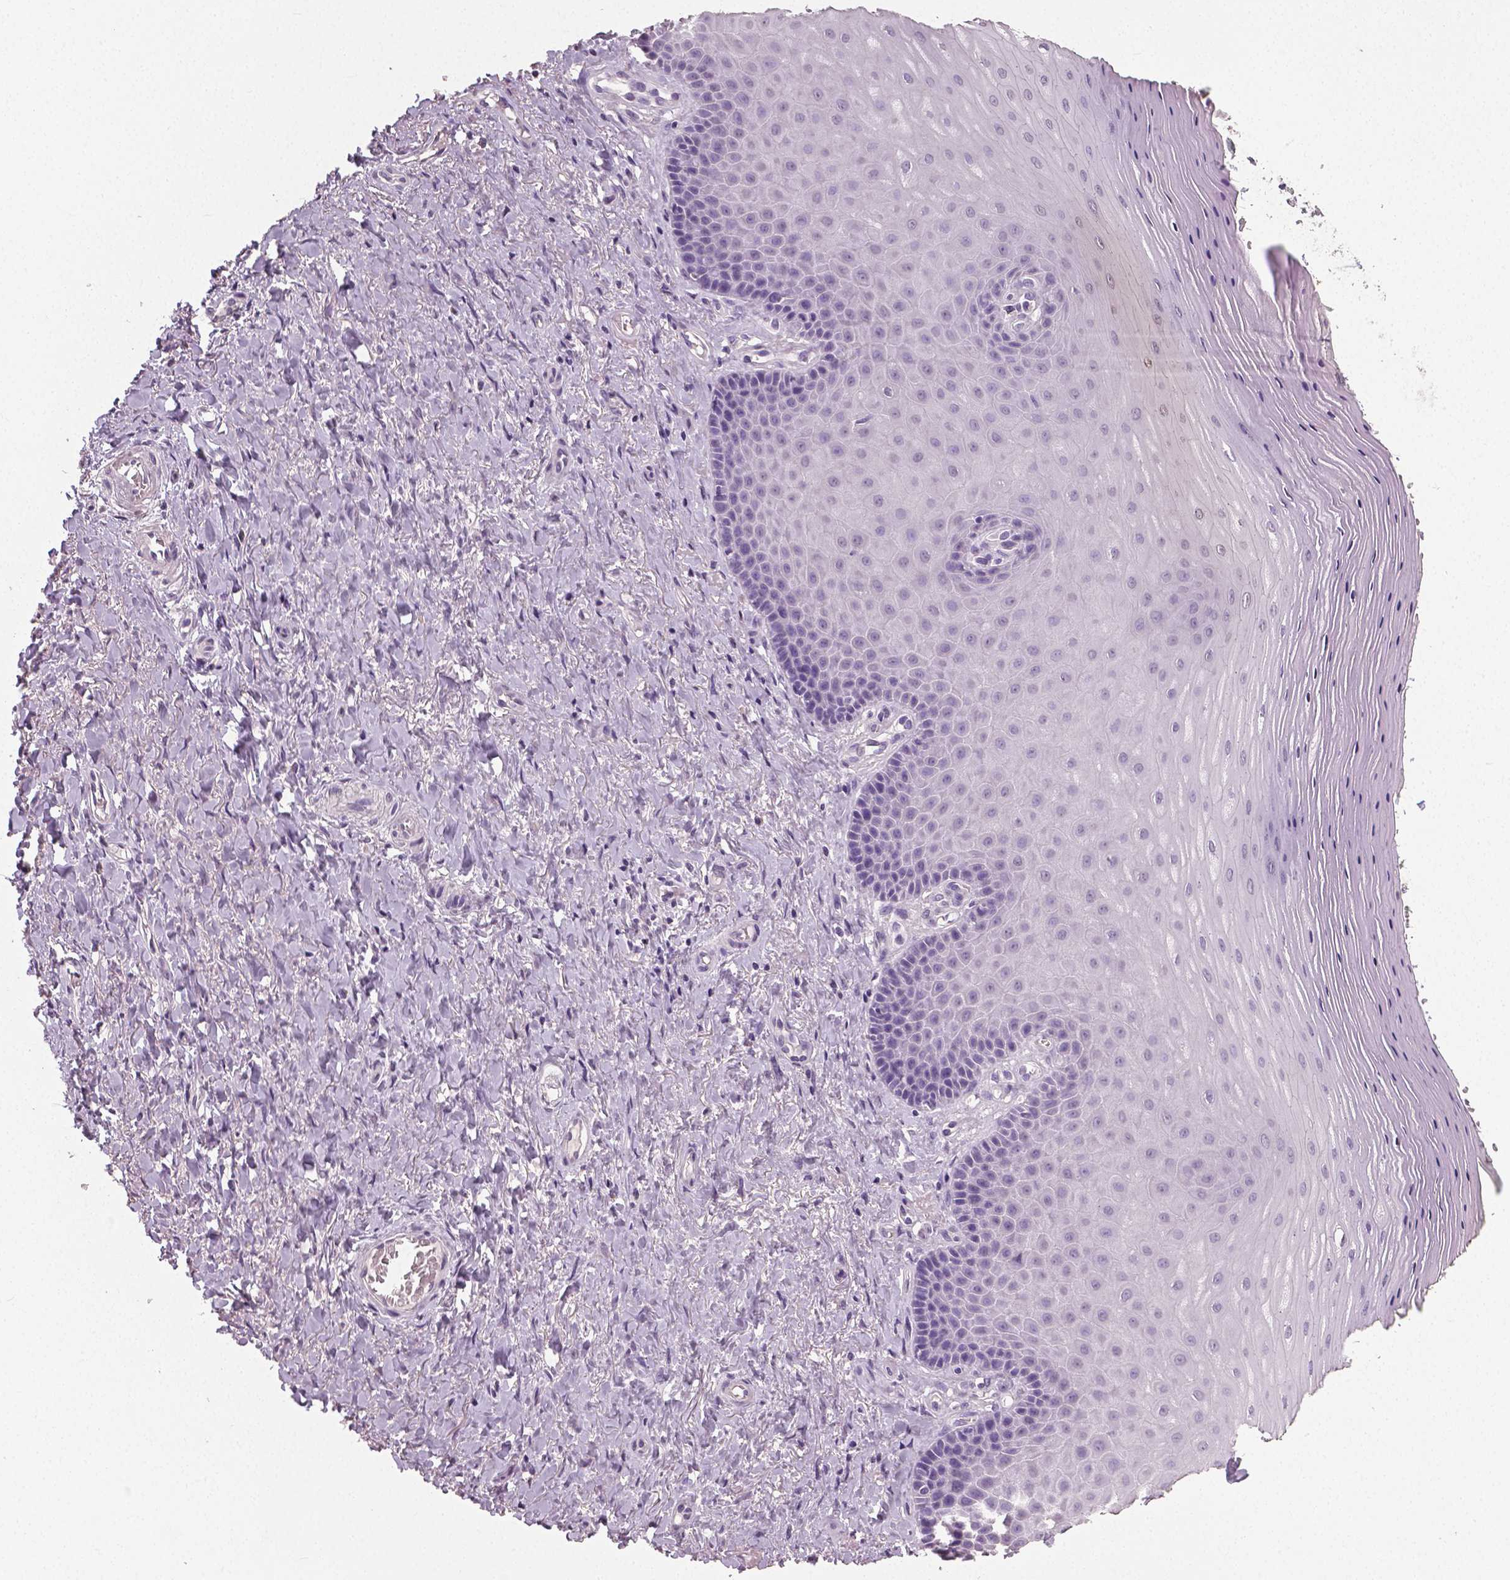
{"staining": {"intensity": "negative", "quantity": "none", "location": "none"}, "tissue": "vagina", "cell_type": "Squamous epithelial cells", "image_type": "normal", "snomed": [{"axis": "morphology", "description": "Normal tissue, NOS"}, {"axis": "topography", "description": "Vagina"}], "caption": "Immunohistochemistry image of unremarkable human vagina stained for a protein (brown), which exhibits no expression in squamous epithelial cells. (Stains: DAB (3,3'-diaminobenzidine) immunohistochemistry (IHC) with hematoxylin counter stain, Microscopy: brightfield microscopy at high magnification).", "gene": "NECAB1", "patient": {"sex": "female", "age": 83}}